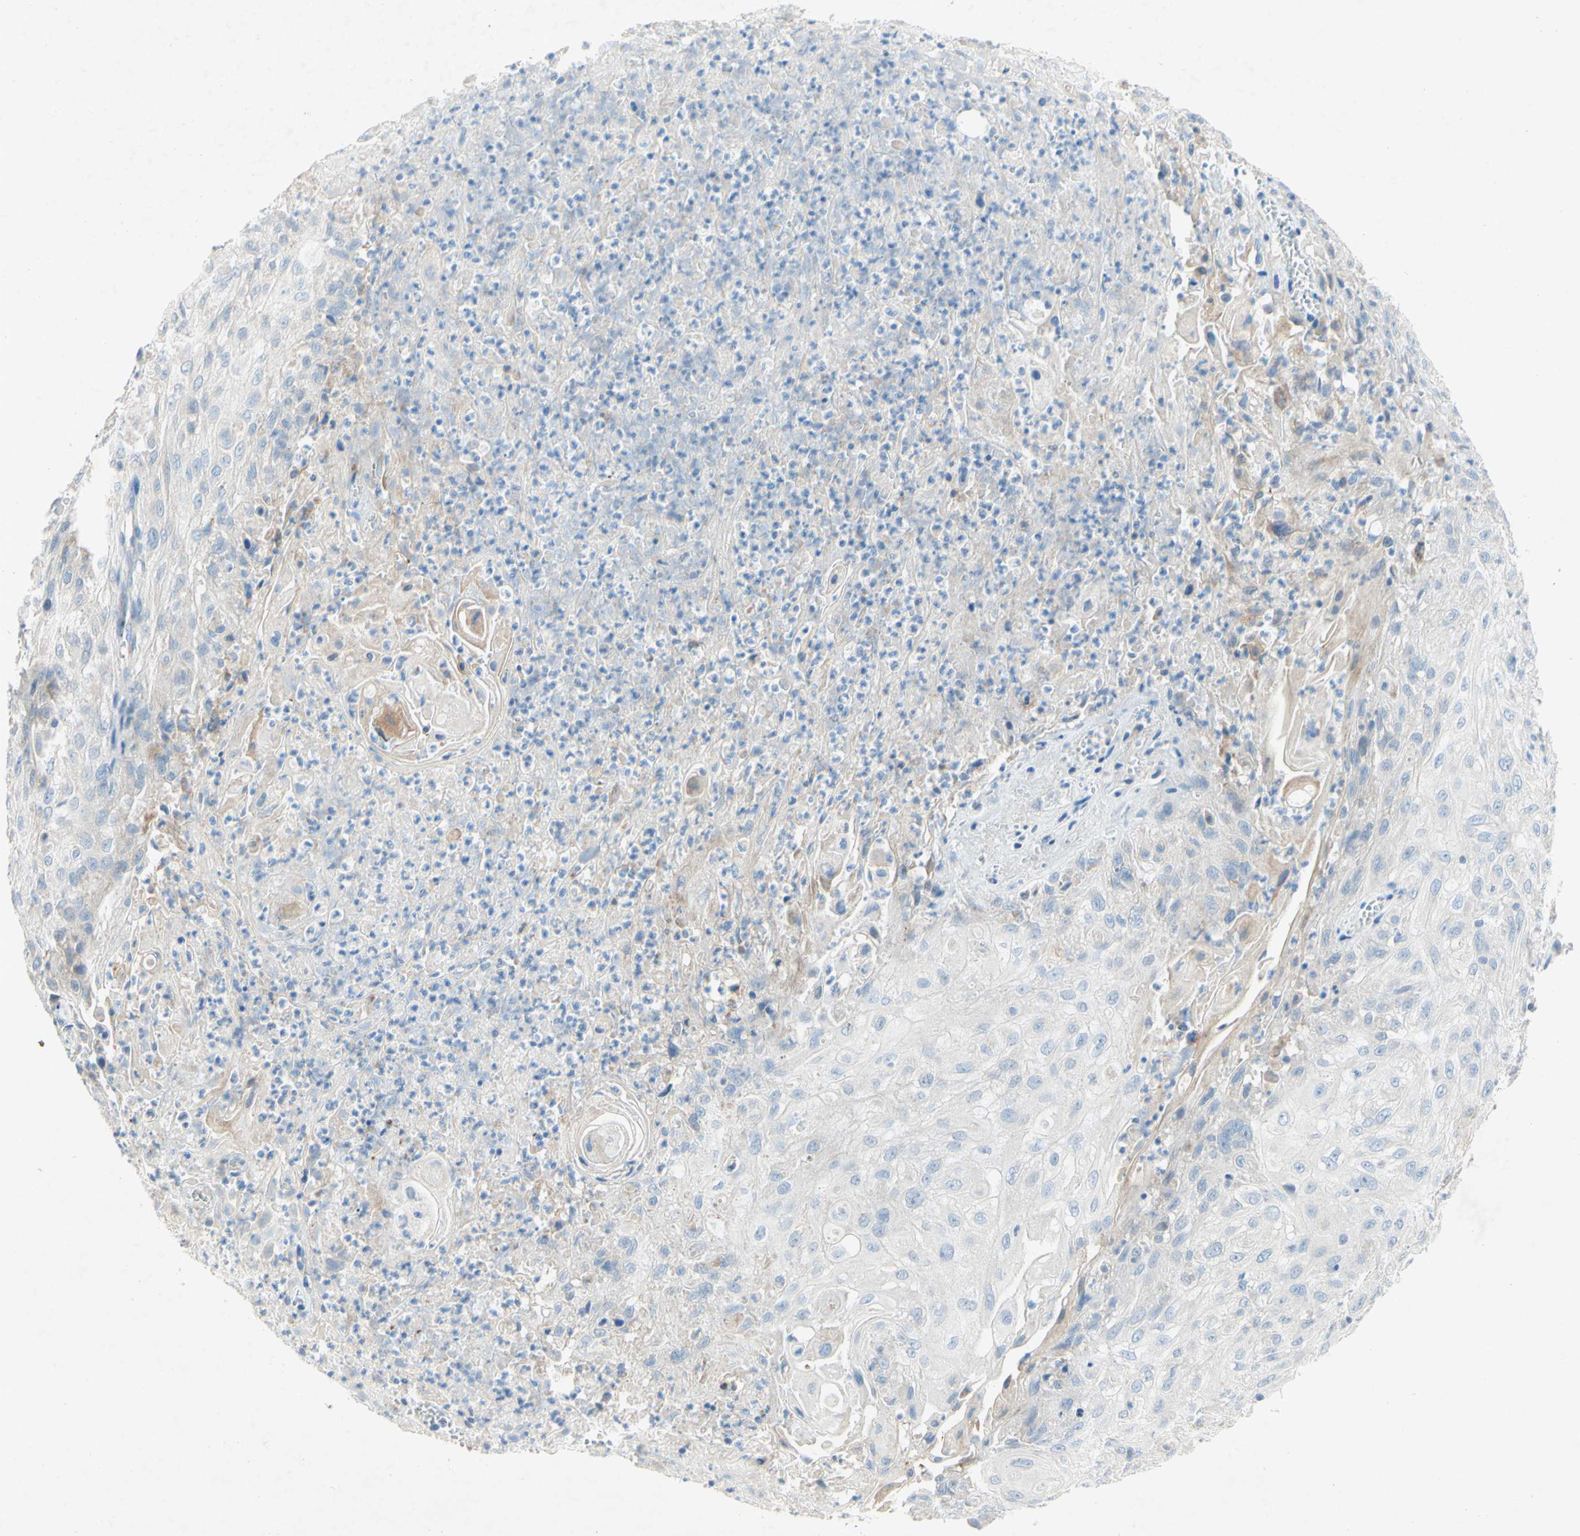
{"staining": {"intensity": "weak", "quantity": "<25%", "location": "cytoplasmic/membranous"}, "tissue": "skin cancer", "cell_type": "Tumor cells", "image_type": "cancer", "snomed": [{"axis": "morphology", "description": "Squamous cell carcinoma, NOS"}, {"axis": "topography", "description": "Skin"}], "caption": "Immunohistochemistry (IHC) of squamous cell carcinoma (skin) shows no staining in tumor cells.", "gene": "ACADL", "patient": {"sex": "male", "age": 75}}